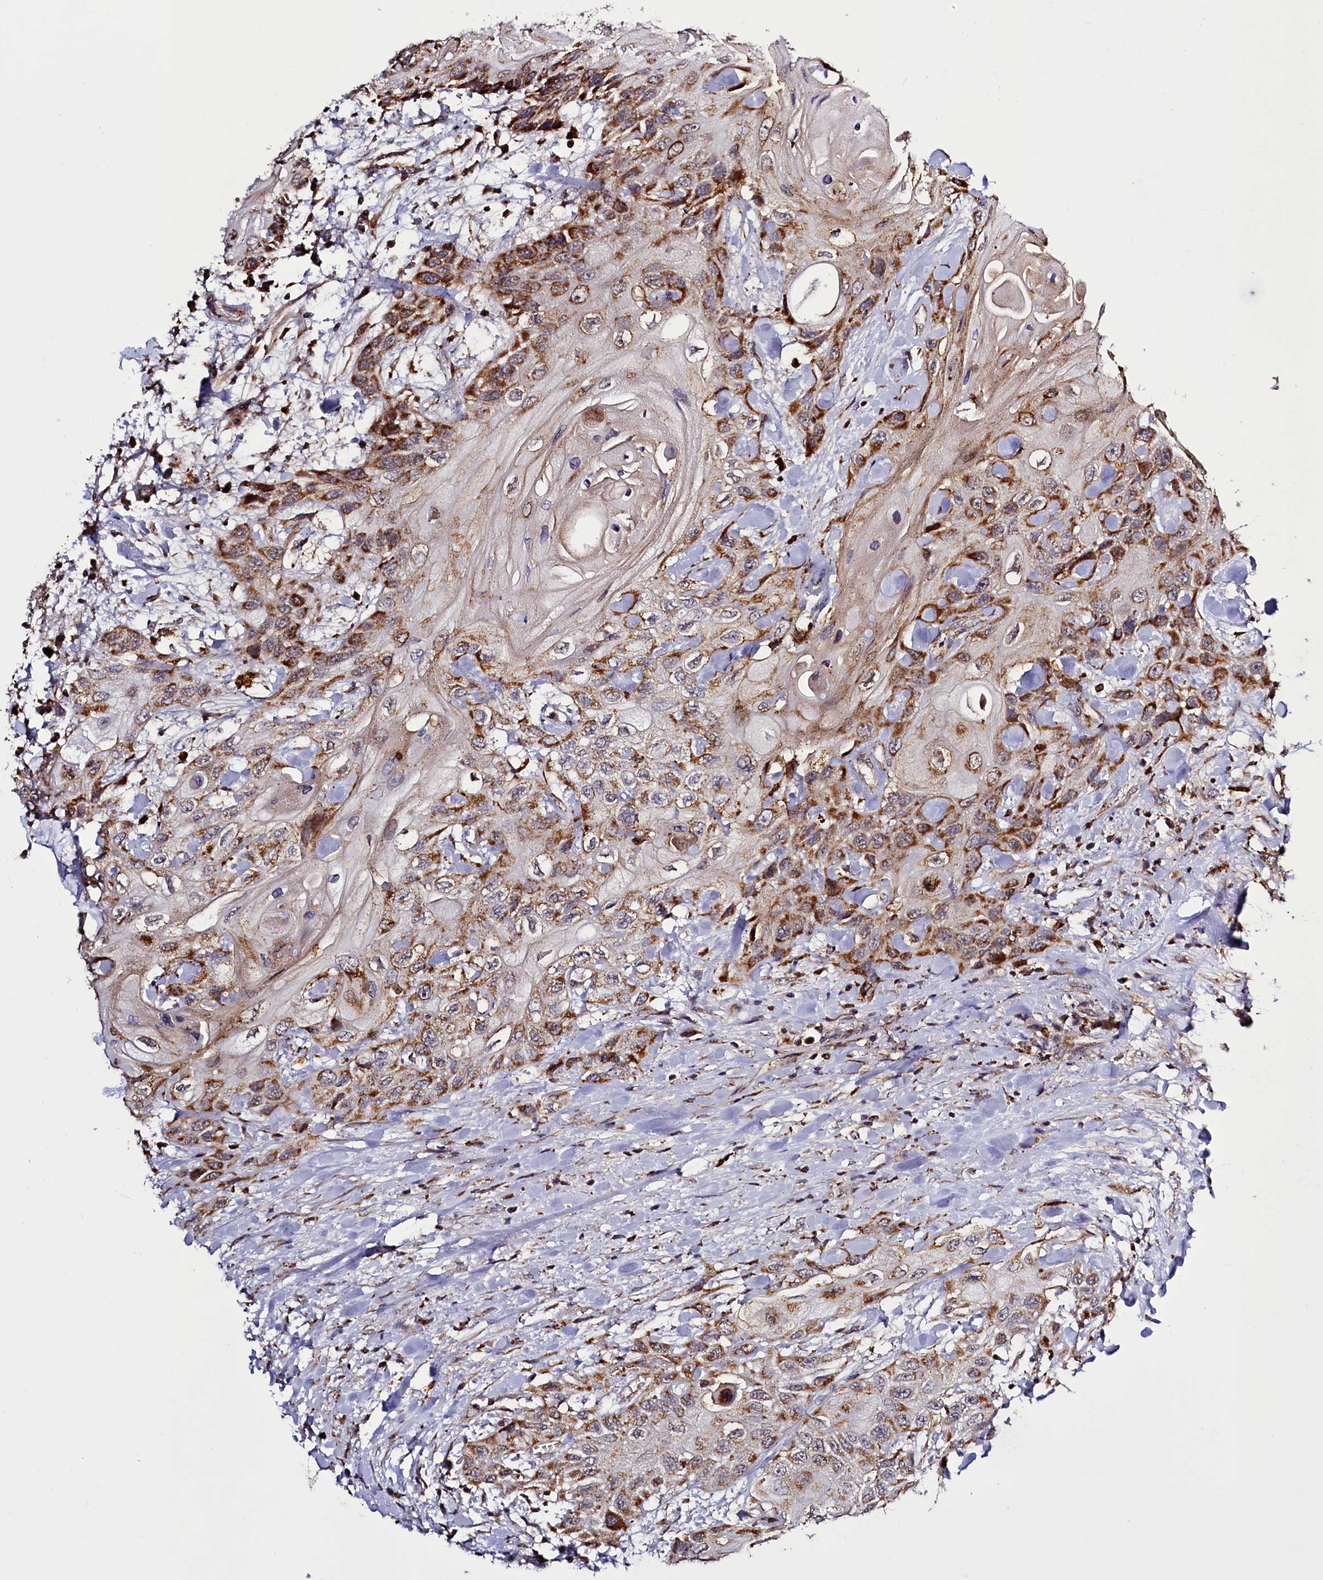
{"staining": {"intensity": "strong", "quantity": "25%-75%", "location": "cytoplasmic/membranous"}, "tissue": "head and neck cancer", "cell_type": "Tumor cells", "image_type": "cancer", "snomed": [{"axis": "morphology", "description": "Squamous cell carcinoma, NOS"}, {"axis": "topography", "description": "Head-Neck"}], "caption": "IHC (DAB (3,3'-diaminobenzidine)) staining of head and neck cancer (squamous cell carcinoma) exhibits strong cytoplasmic/membranous protein staining in approximately 25%-75% of tumor cells.", "gene": "DYNC2H1", "patient": {"sex": "female", "age": 43}}